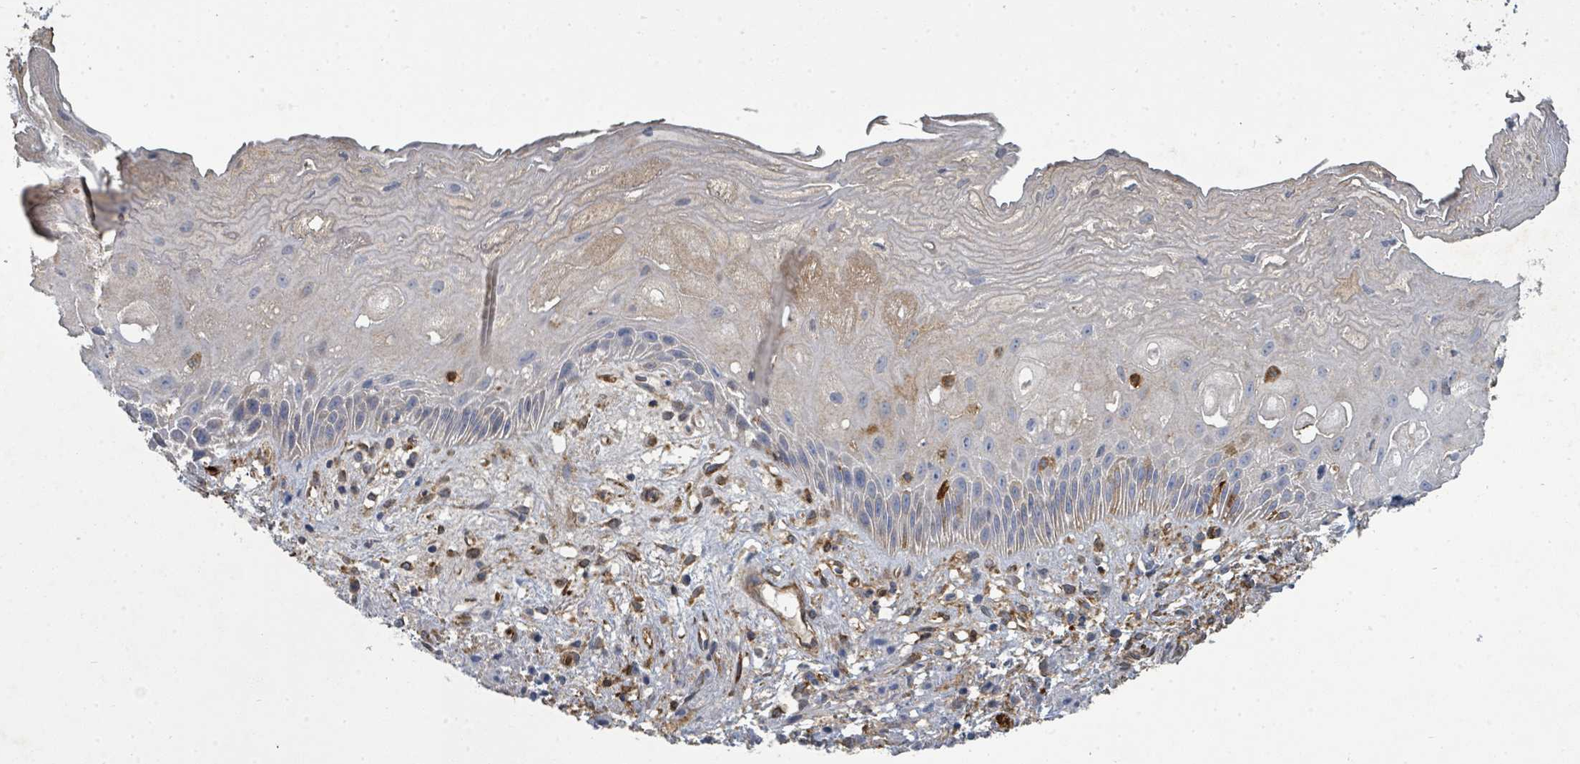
{"staining": {"intensity": "moderate", "quantity": "<25%", "location": "cytoplasmic/membranous"}, "tissue": "esophagus", "cell_type": "Squamous epithelial cells", "image_type": "normal", "snomed": [{"axis": "morphology", "description": "Normal tissue, NOS"}, {"axis": "topography", "description": "Esophagus"}], "caption": "Squamous epithelial cells display low levels of moderate cytoplasmic/membranous positivity in approximately <25% of cells in normal human esophagus.", "gene": "IFIT1", "patient": {"sex": "male", "age": 60}}